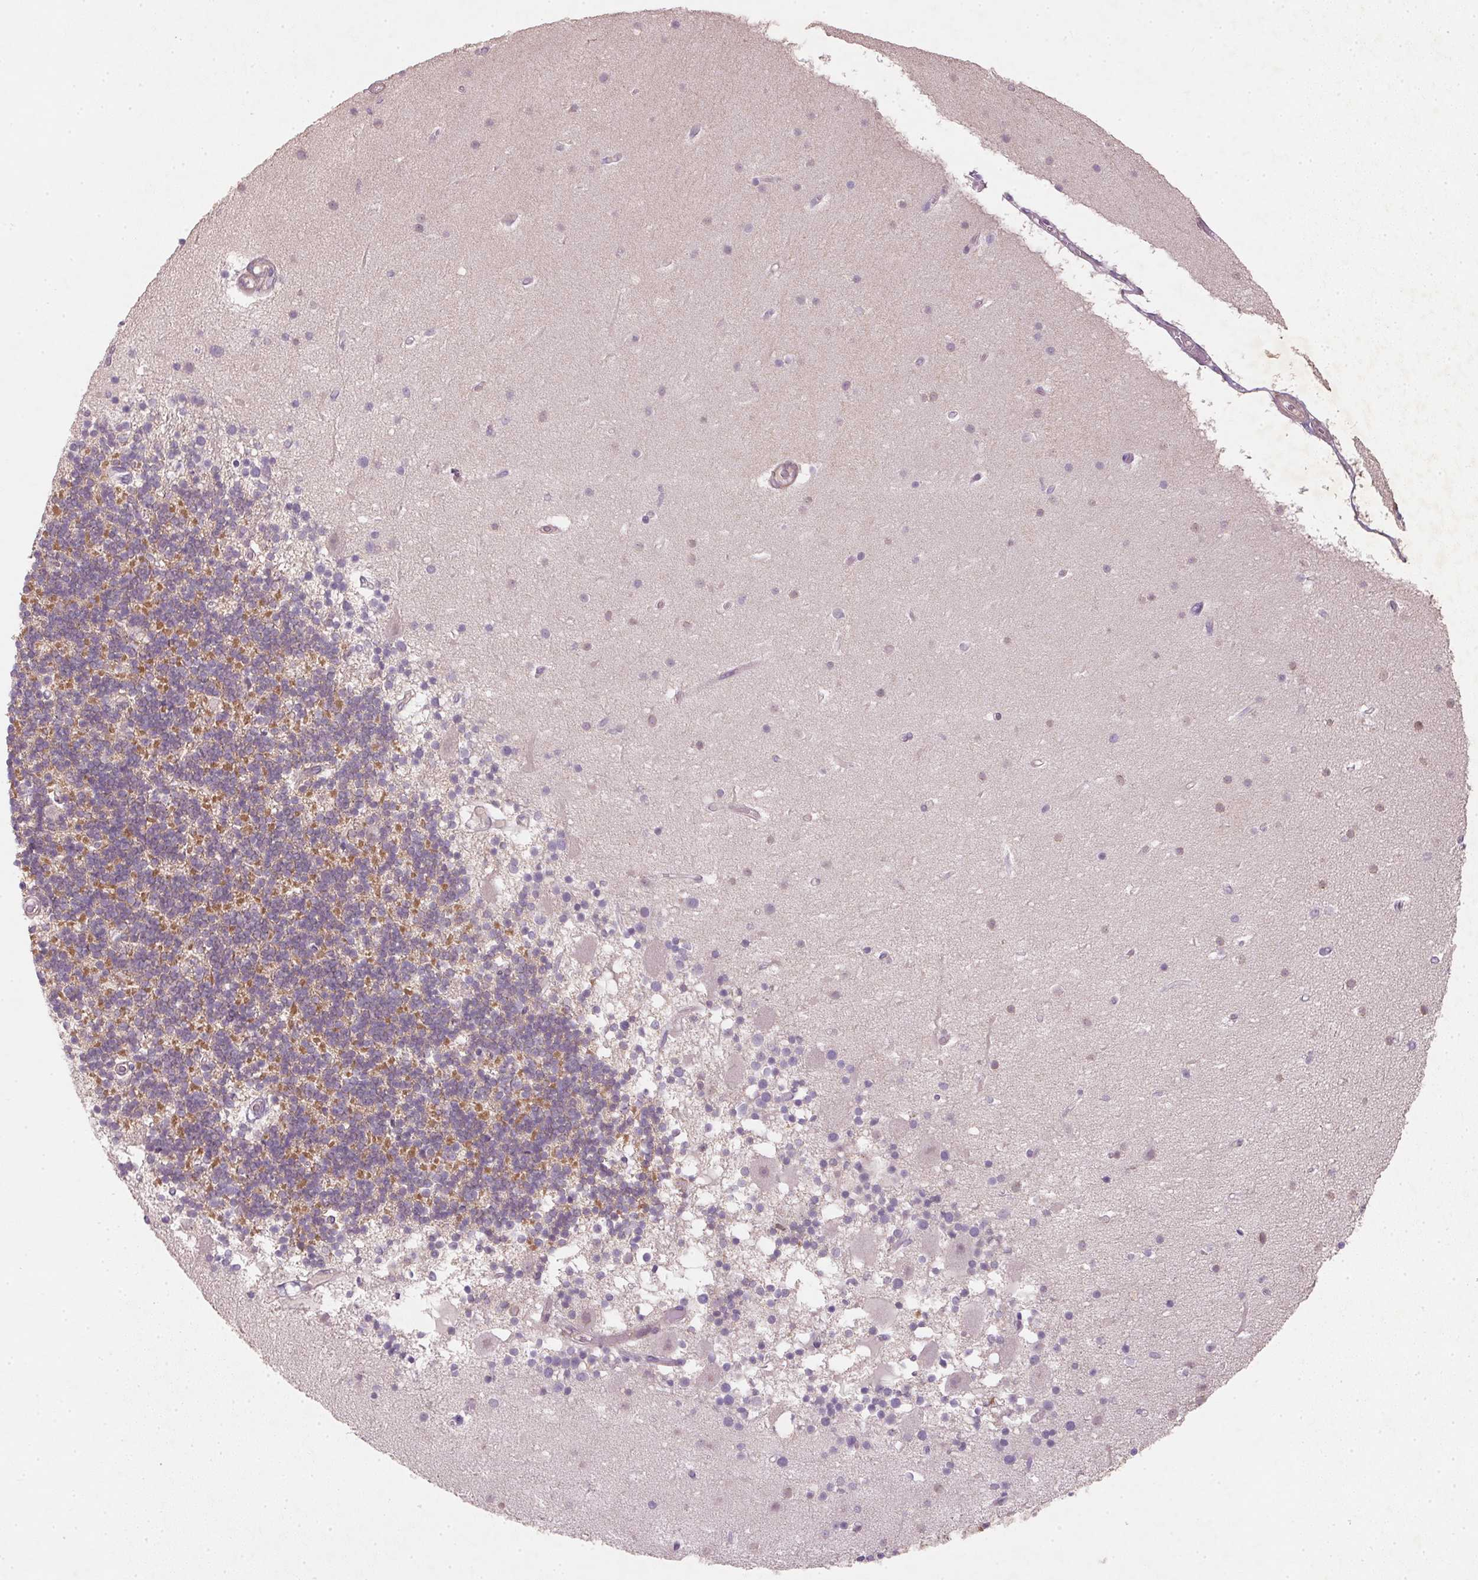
{"staining": {"intensity": "moderate", "quantity": "25%-75%", "location": "cytoplasmic/membranous"}, "tissue": "cerebellum", "cell_type": "Cells in granular layer", "image_type": "normal", "snomed": [{"axis": "morphology", "description": "Normal tissue, NOS"}, {"axis": "topography", "description": "Cerebellum"}], "caption": "Cells in granular layer demonstrate medium levels of moderate cytoplasmic/membranous staining in approximately 25%-75% of cells in unremarkable human cerebellum.", "gene": "KCNK15", "patient": {"sex": "male", "age": 70}}